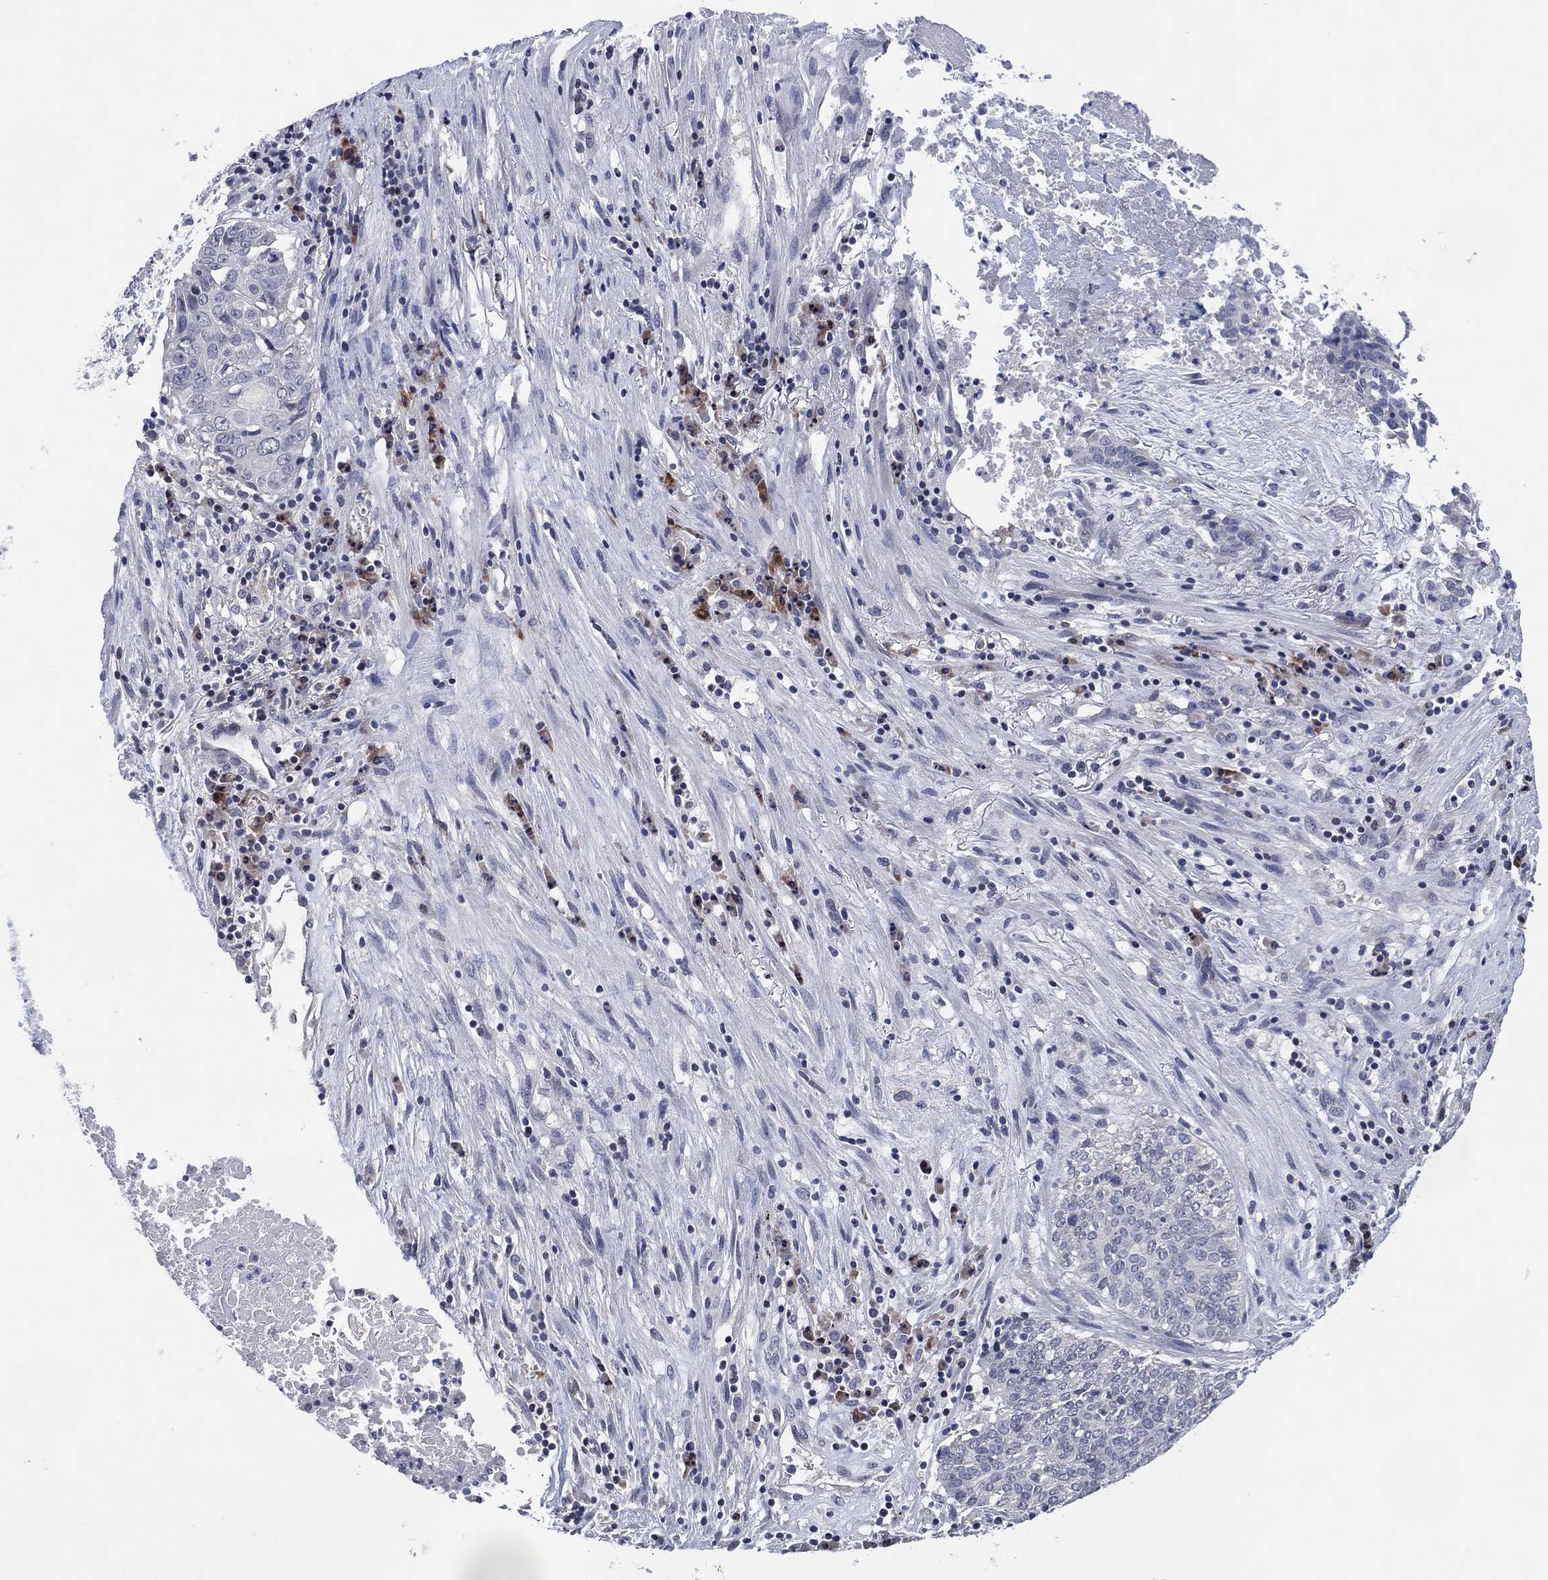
{"staining": {"intensity": "negative", "quantity": "none", "location": "none"}, "tissue": "lung cancer", "cell_type": "Tumor cells", "image_type": "cancer", "snomed": [{"axis": "morphology", "description": "Squamous cell carcinoma, NOS"}, {"axis": "topography", "description": "Lung"}], "caption": "A high-resolution photomicrograph shows immunohistochemistry (IHC) staining of squamous cell carcinoma (lung), which demonstrates no significant positivity in tumor cells.", "gene": "USP26", "patient": {"sex": "male", "age": 64}}